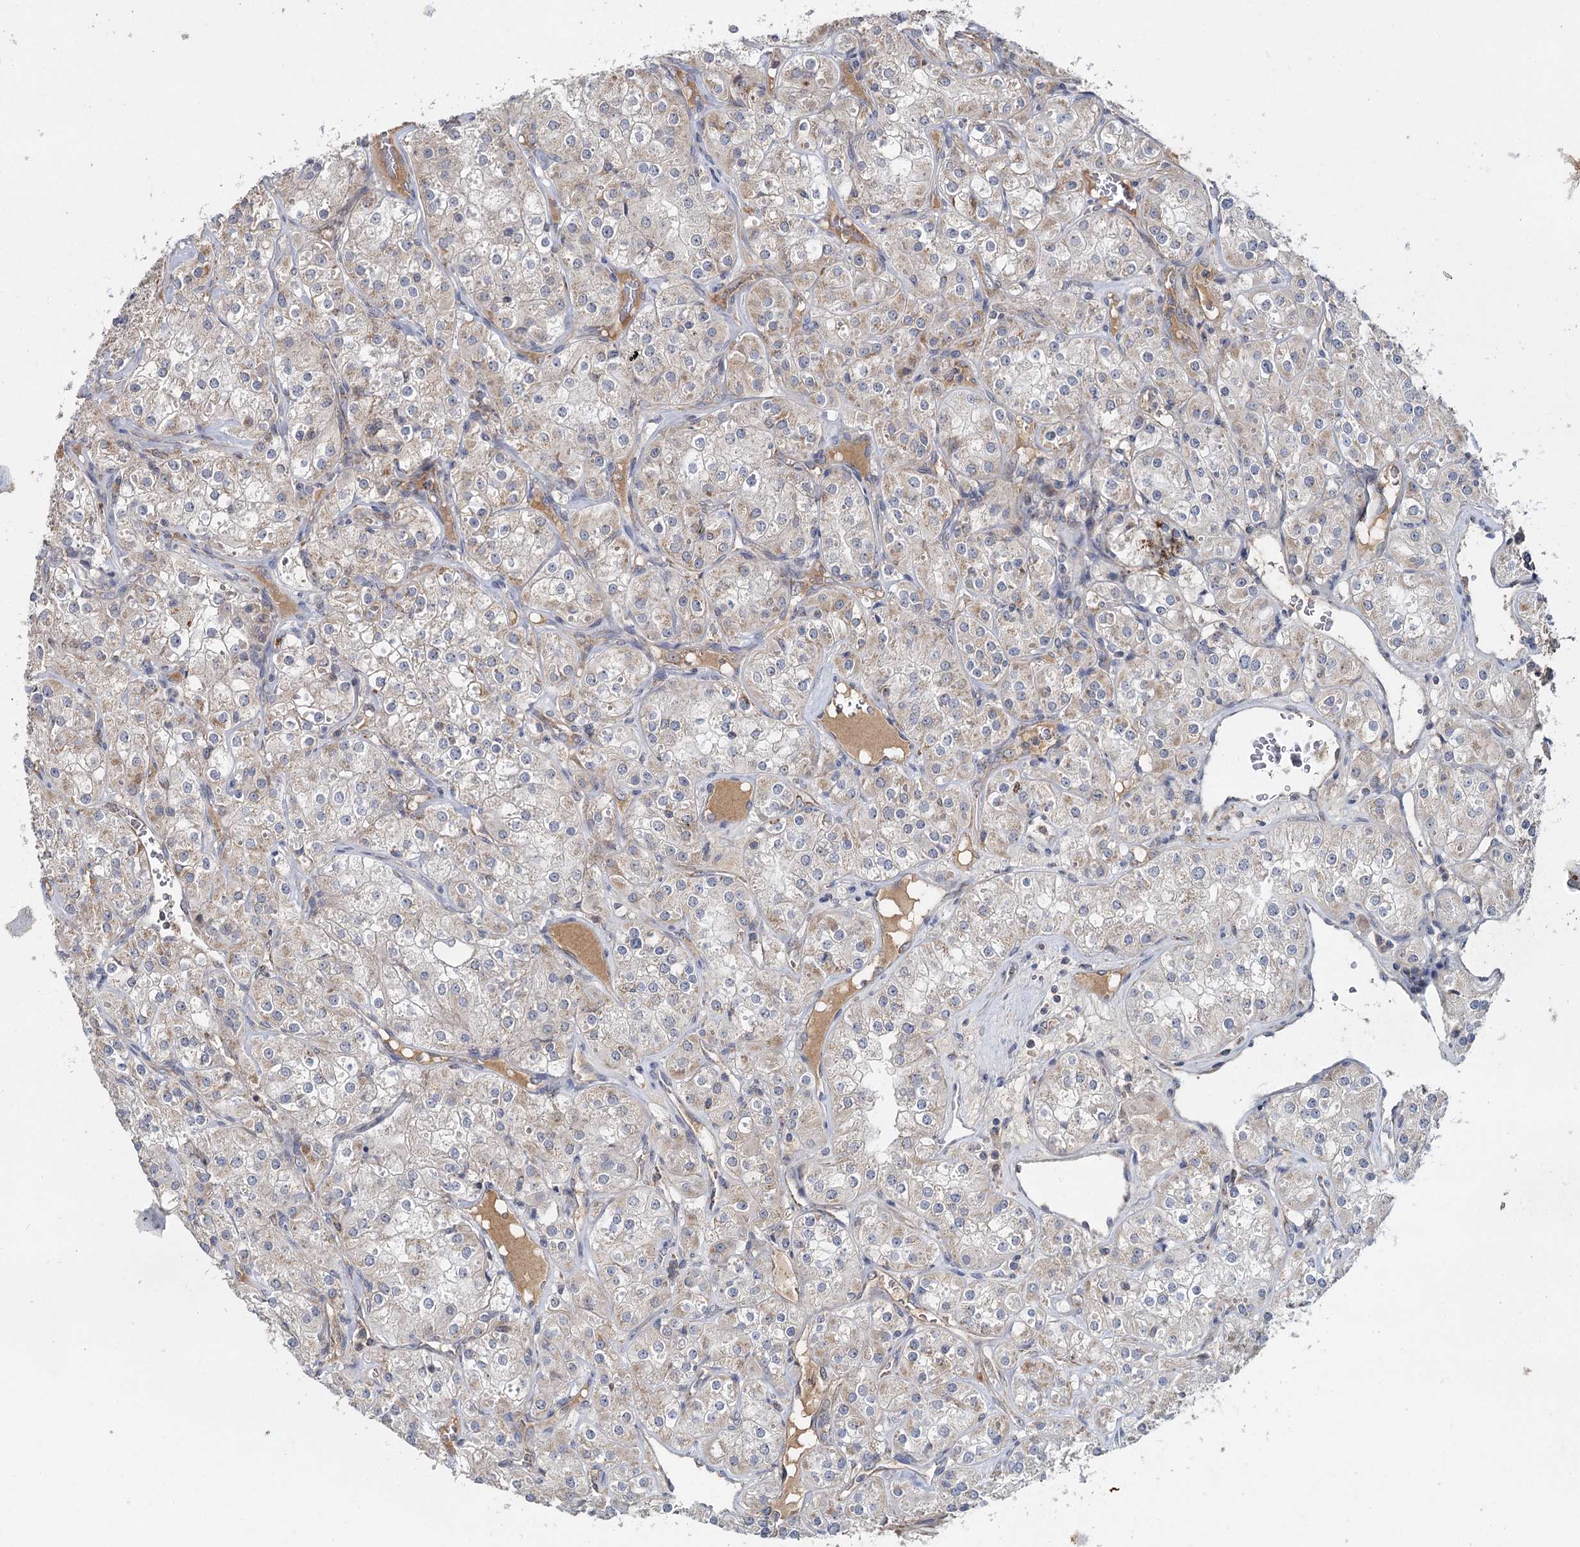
{"staining": {"intensity": "negative", "quantity": "none", "location": "none"}, "tissue": "renal cancer", "cell_type": "Tumor cells", "image_type": "cancer", "snomed": [{"axis": "morphology", "description": "Adenocarcinoma, NOS"}, {"axis": "topography", "description": "Kidney"}], "caption": "Renal cancer (adenocarcinoma) stained for a protein using immunohistochemistry (IHC) displays no staining tumor cells.", "gene": "MRPL44", "patient": {"sex": "male", "age": 77}}